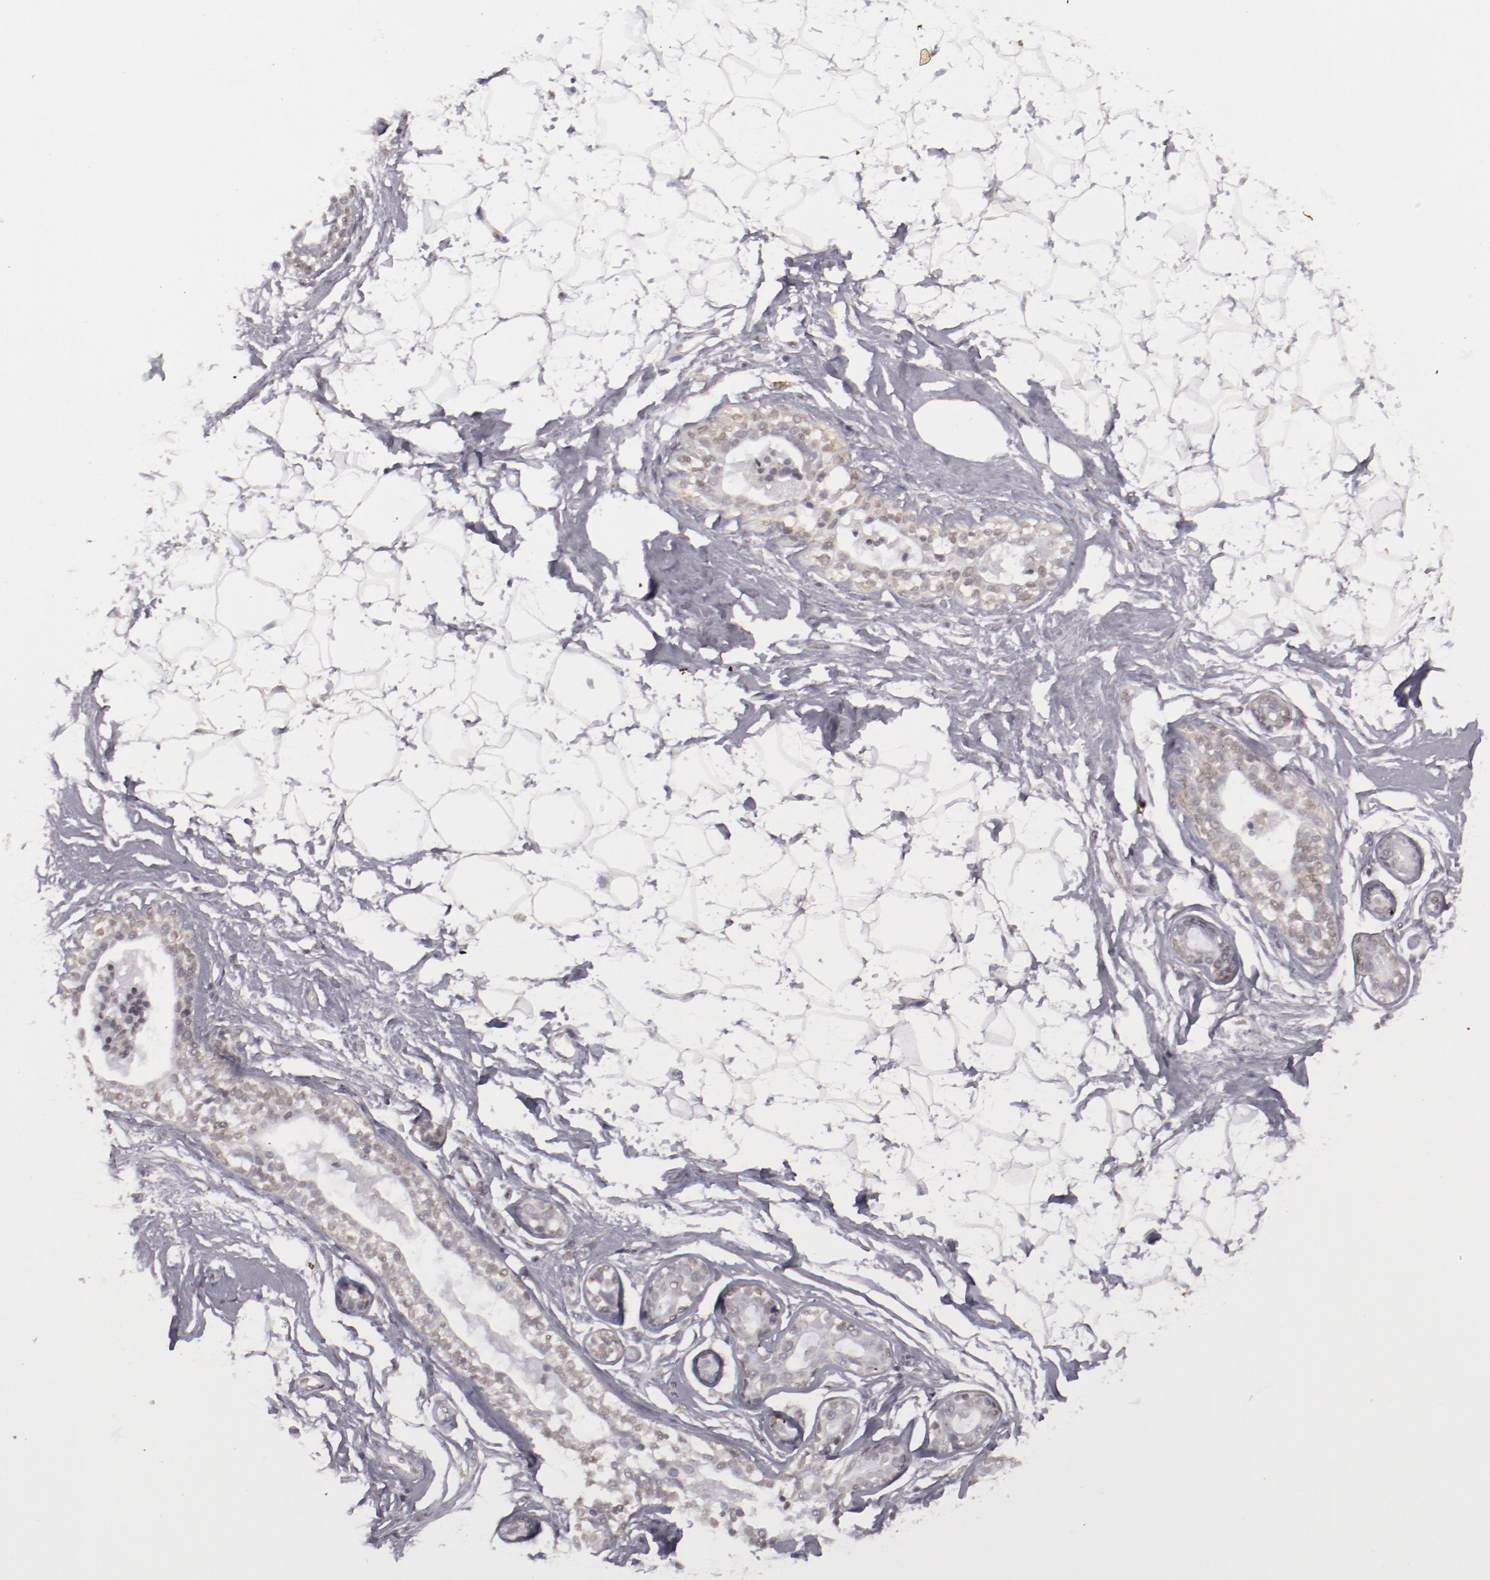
{"staining": {"intensity": "negative", "quantity": "none", "location": "none"}, "tissue": "adipose tissue", "cell_type": "Adipocytes", "image_type": "normal", "snomed": [{"axis": "morphology", "description": "Normal tissue, NOS"}, {"axis": "topography", "description": "Breast"}], "caption": "Histopathology image shows no protein staining in adipocytes of normal adipose tissue. (DAB (3,3'-diaminobenzidine) IHC, high magnification).", "gene": "LEF1", "patient": {"sex": "female", "age": 22}}